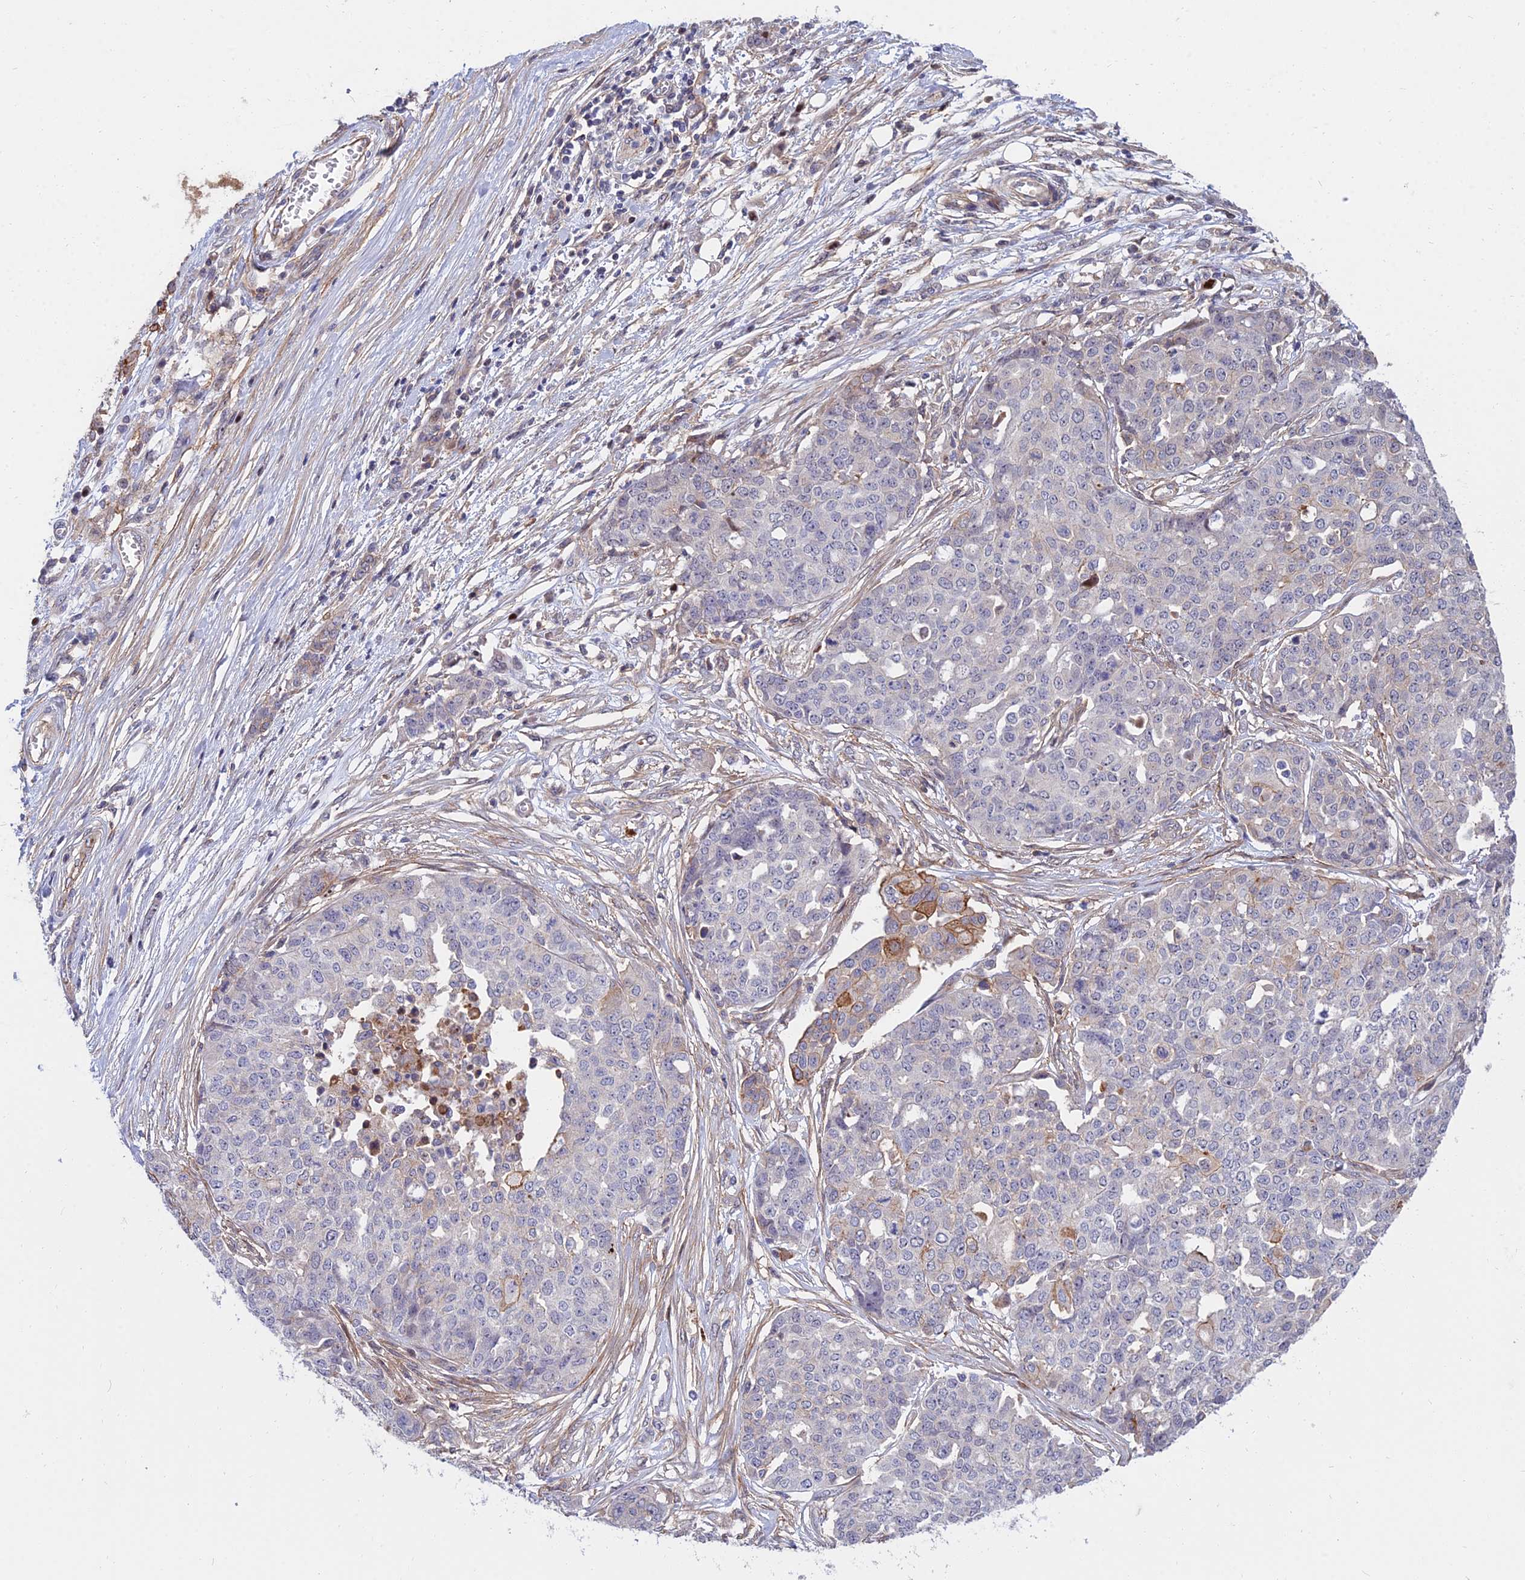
{"staining": {"intensity": "negative", "quantity": "none", "location": "none"}, "tissue": "ovarian cancer", "cell_type": "Tumor cells", "image_type": "cancer", "snomed": [{"axis": "morphology", "description": "Cystadenocarcinoma, serous, NOS"}, {"axis": "topography", "description": "Soft tissue"}, {"axis": "topography", "description": "Ovary"}], "caption": "Histopathology image shows no protein expression in tumor cells of ovarian cancer tissue.", "gene": "TRIM43B", "patient": {"sex": "female", "age": 57}}